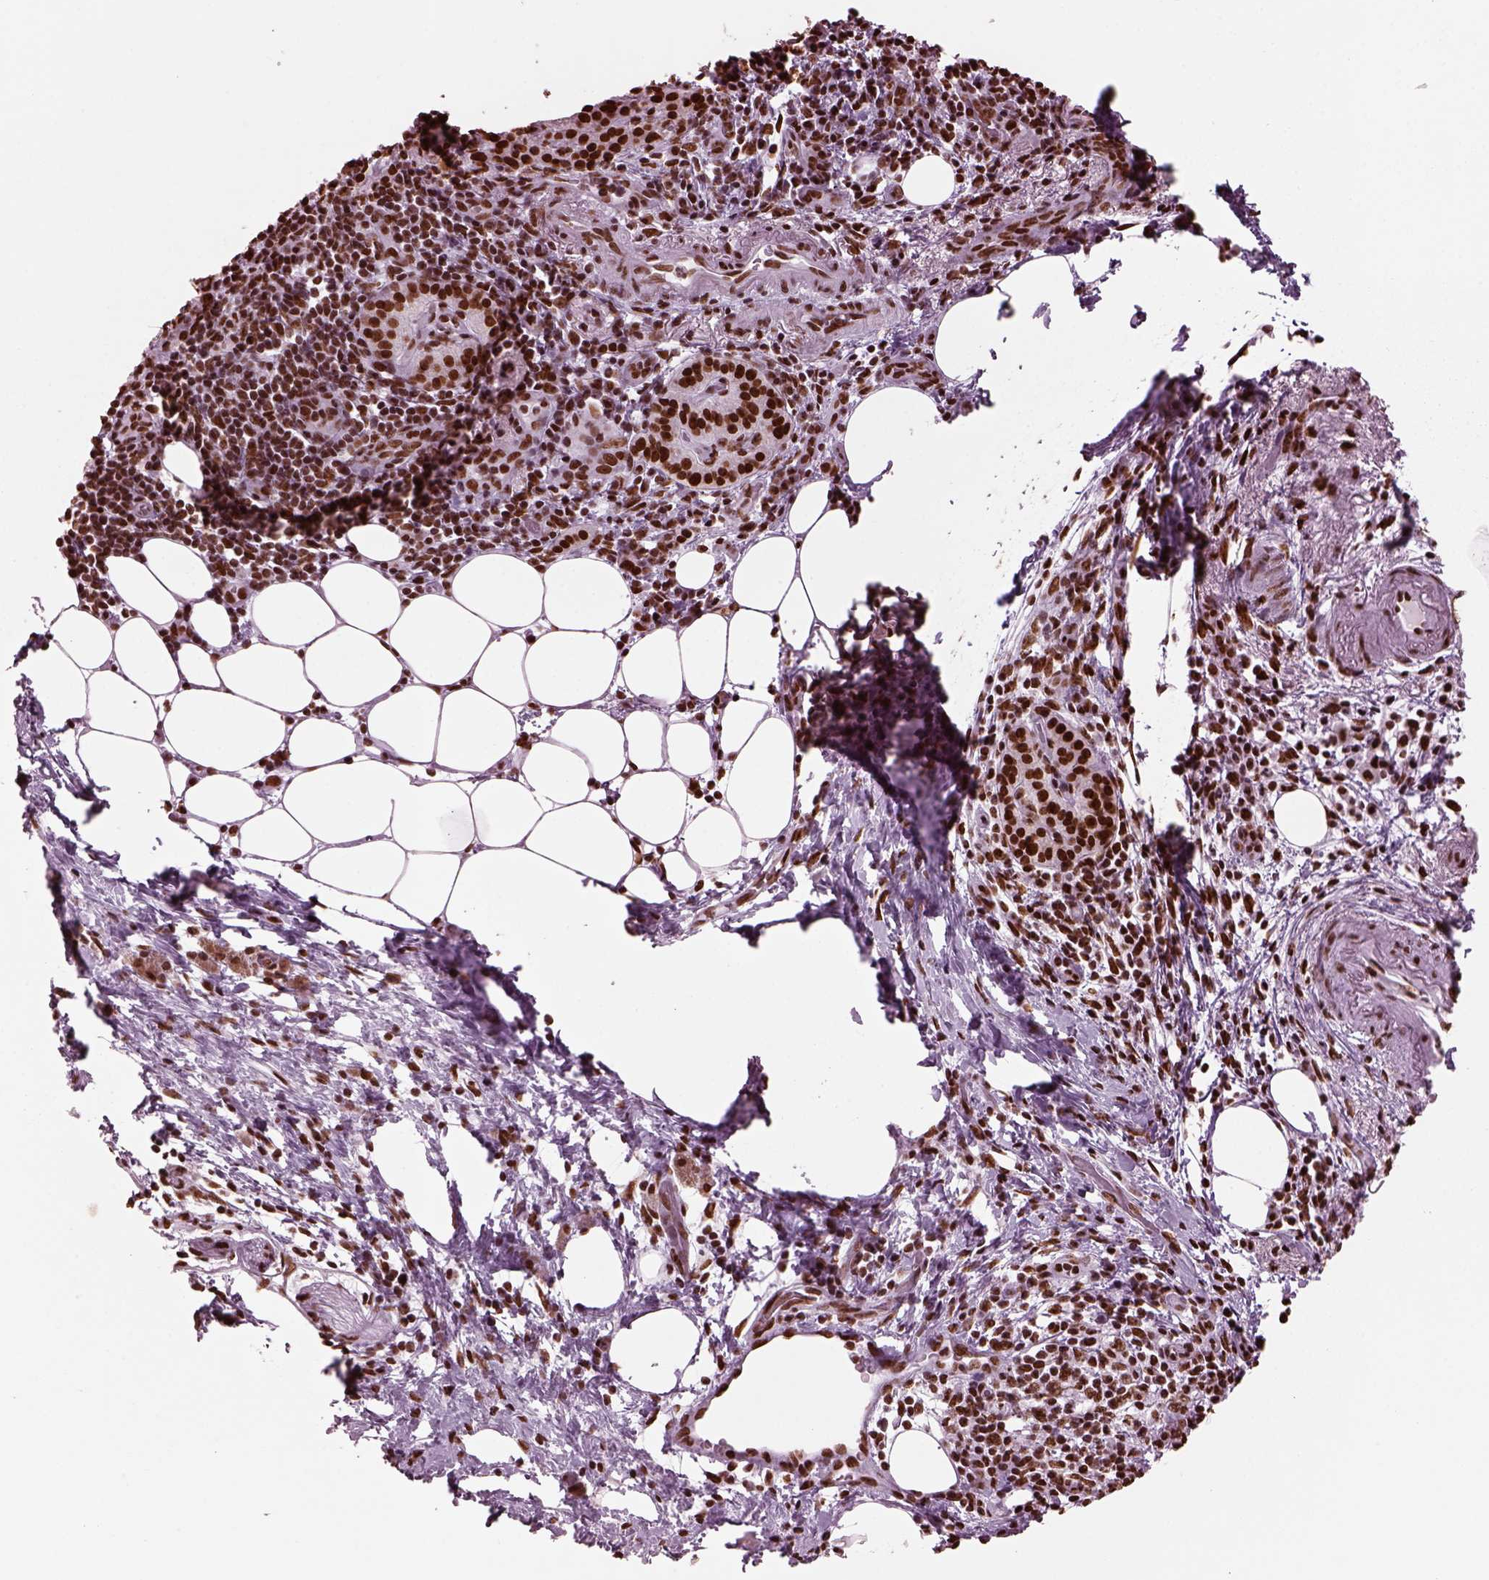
{"staining": {"intensity": "strong", "quantity": ">75%", "location": "nuclear"}, "tissue": "pancreatic cancer", "cell_type": "Tumor cells", "image_type": "cancer", "snomed": [{"axis": "morphology", "description": "Adenocarcinoma, NOS"}, {"axis": "topography", "description": "Pancreas"}], "caption": "Pancreatic cancer stained with a brown dye exhibits strong nuclear positive staining in about >75% of tumor cells.", "gene": "CBFA2T3", "patient": {"sex": "female", "age": 72}}